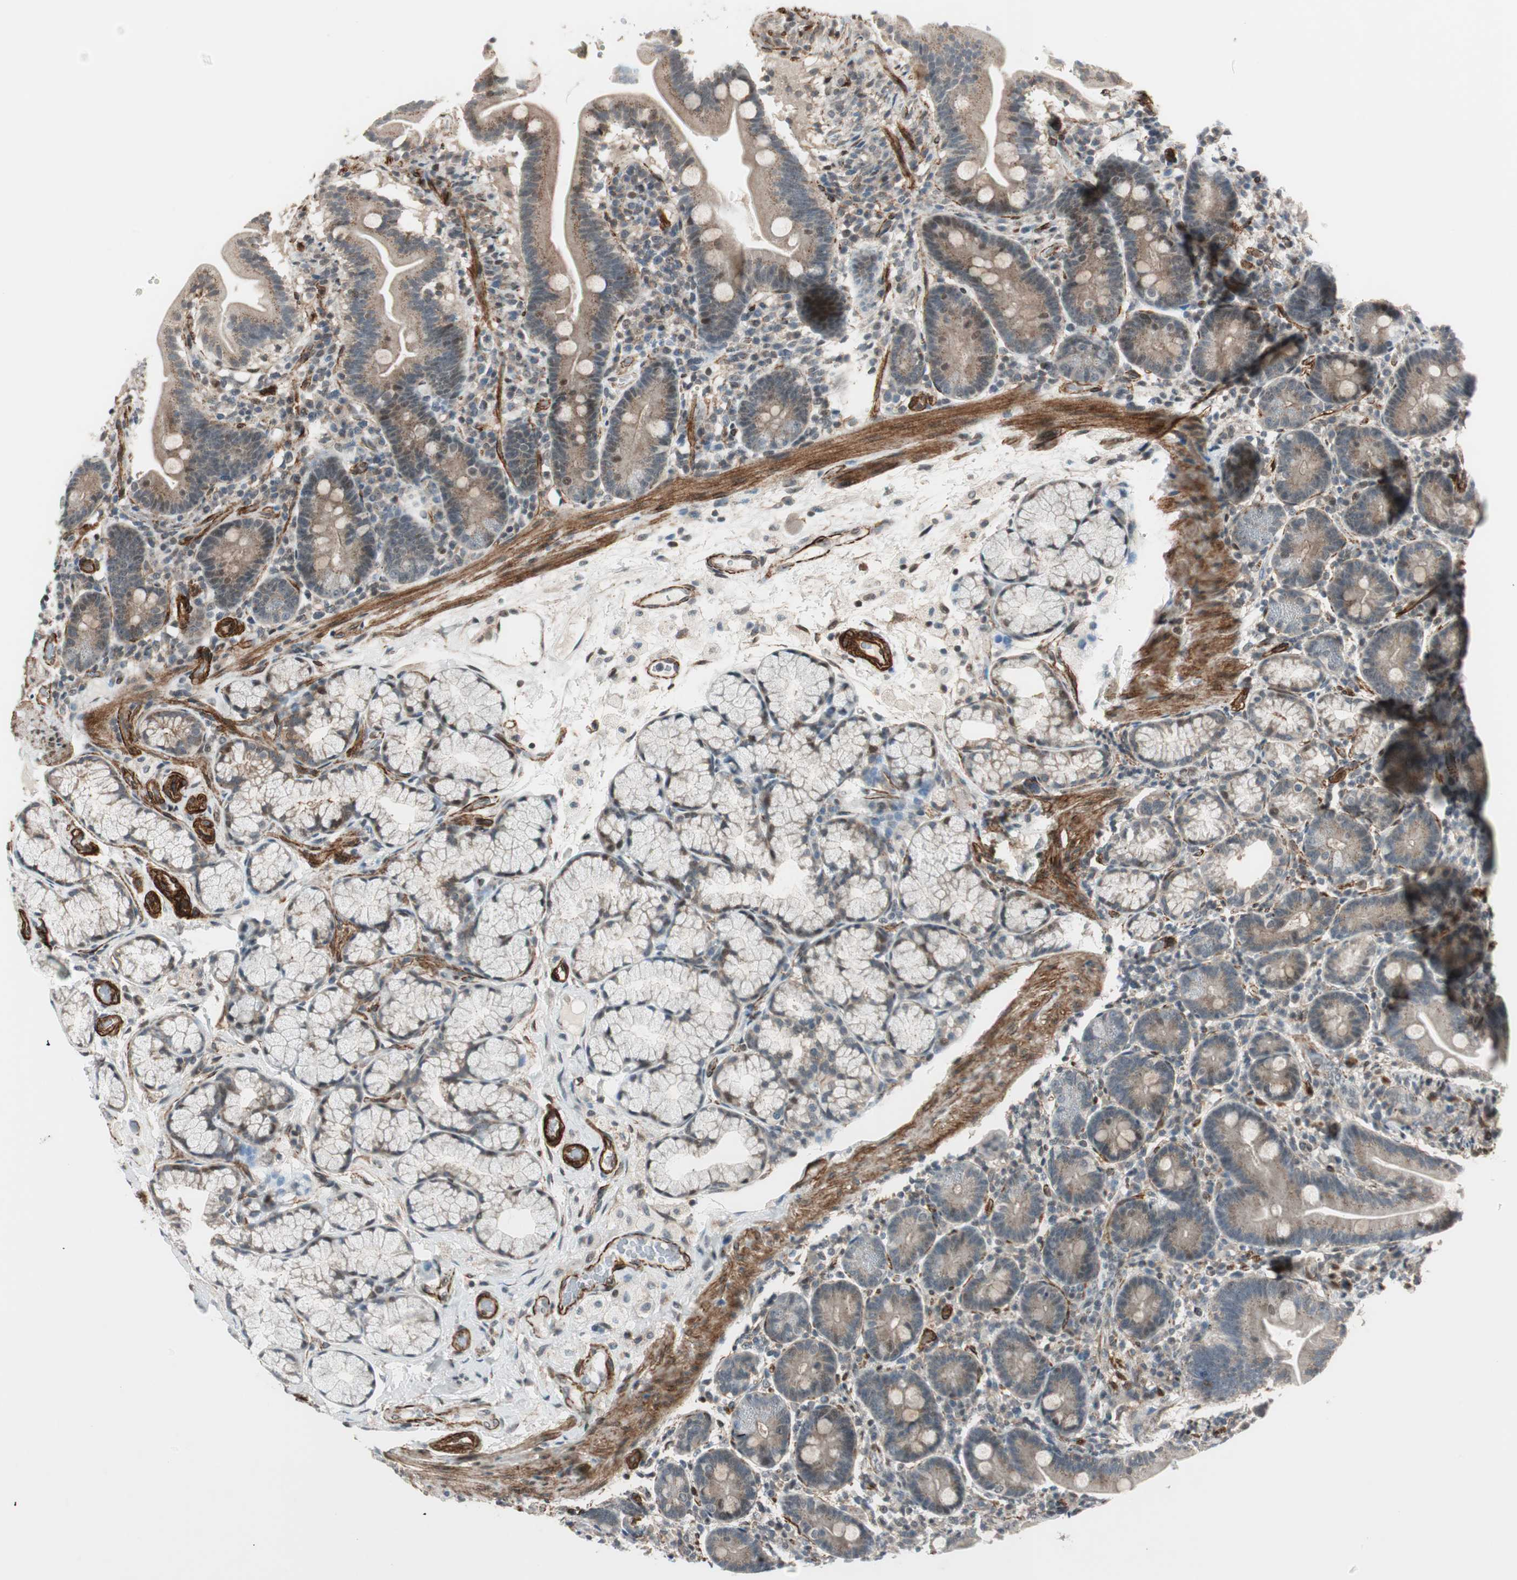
{"staining": {"intensity": "moderate", "quantity": "25%-75%", "location": "cytoplasmic/membranous"}, "tissue": "duodenum", "cell_type": "Glandular cells", "image_type": "normal", "snomed": [{"axis": "morphology", "description": "Normal tissue, NOS"}, {"axis": "topography", "description": "Duodenum"}], "caption": "Approximately 25%-75% of glandular cells in unremarkable duodenum exhibit moderate cytoplasmic/membranous protein expression as visualized by brown immunohistochemical staining.", "gene": "CDK19", "patient": {"sex": "male", "age": 54}}